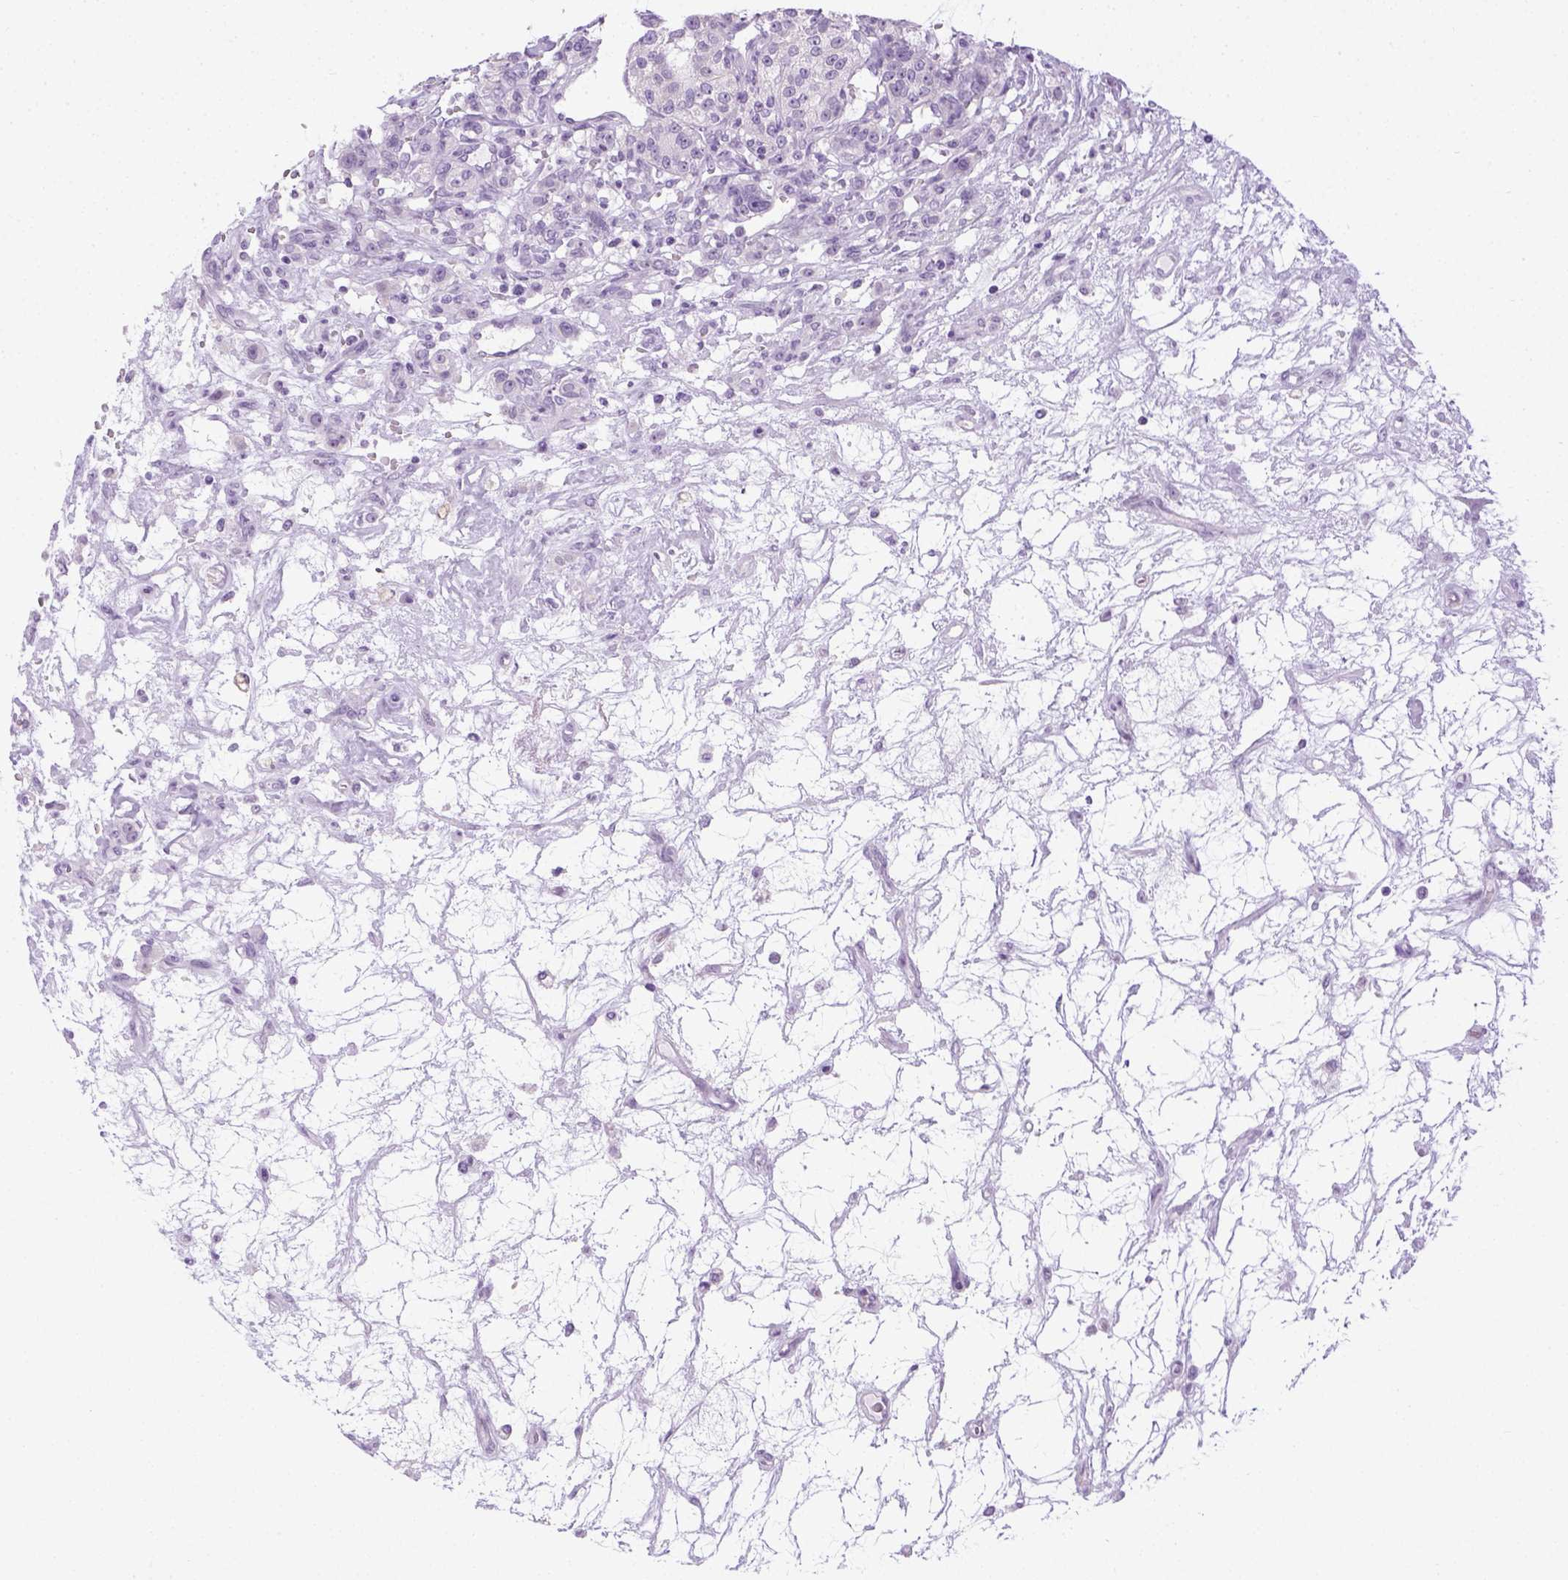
{"staining": {"intensity": "negative", "quantity": "none", "location": "none"}, "tissue": "renal cancer", "cell_type": "Tumor cells", "image_type": "cancer", "snomed": [{"axis": "morphology", "description": "Adenocarcinoma, NOS"}, {"axis": "topography", "description": "Kidney"}], "caption": "Tumor cells are negative for brown protein staining in renal cancer.", "gene": "LGSN", "patient": {"sex": "female", "age": 63}}